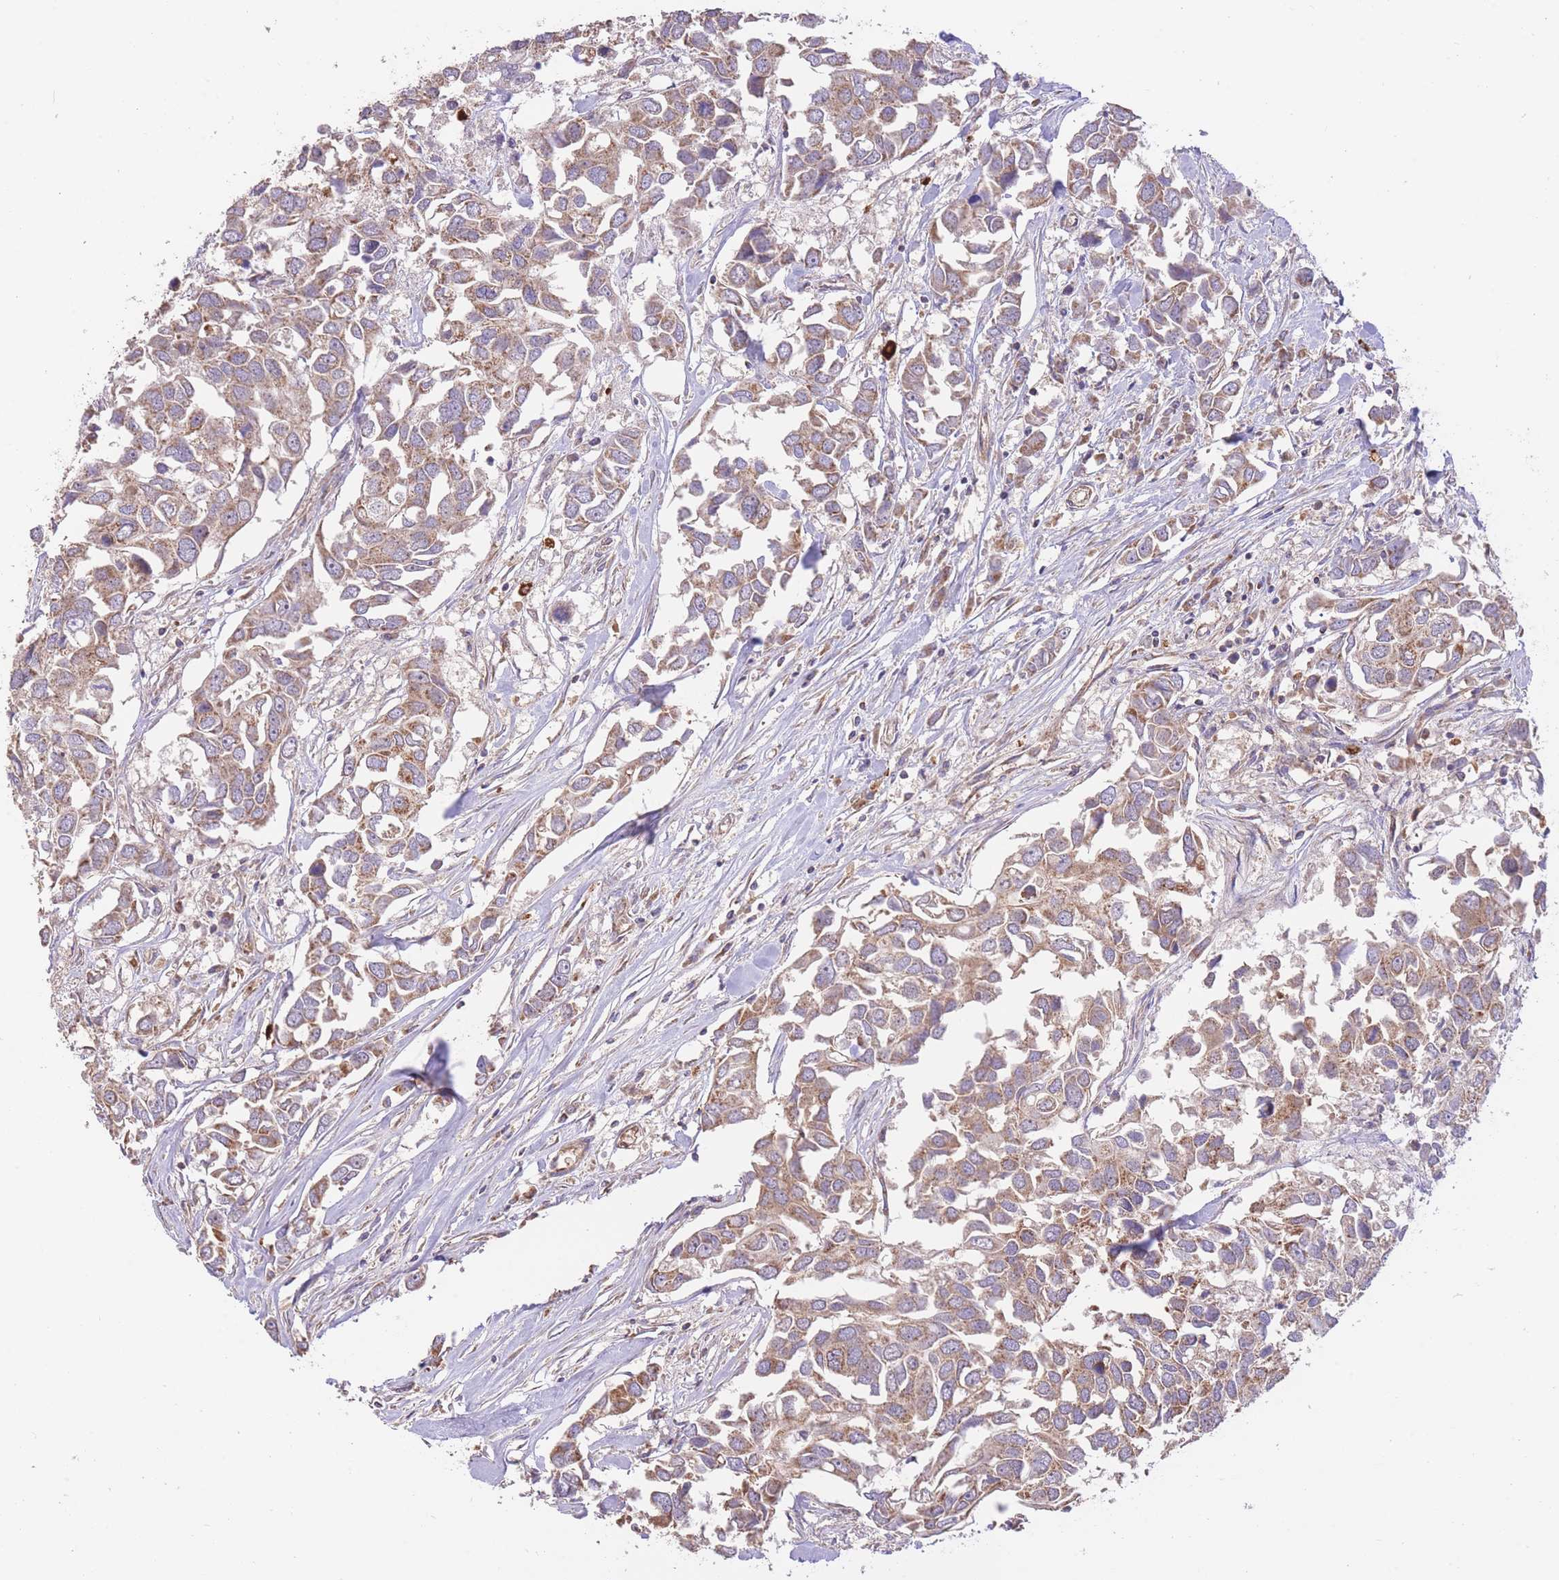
{"staining": {"intensity": "moderate", "quantity": ">75%", "location": "cytoplasmic/membranous"}, "tissue": "breast cancer", "cell_type": "Tumor cells", "image_type": "cancer", "snomed": [{"axis": "morphology", "description": "Duct carcinoma"}, {"axis": "topography", "description": "Breast"}], "caption": "Brown immunohistochemical staining in breast intraductal carcinoma reveals moderate cytoplasmic/membranous staining in about >75% of tumor cells.", "gene": "PREP", "patient": {"sex": "female", "age": 83}}